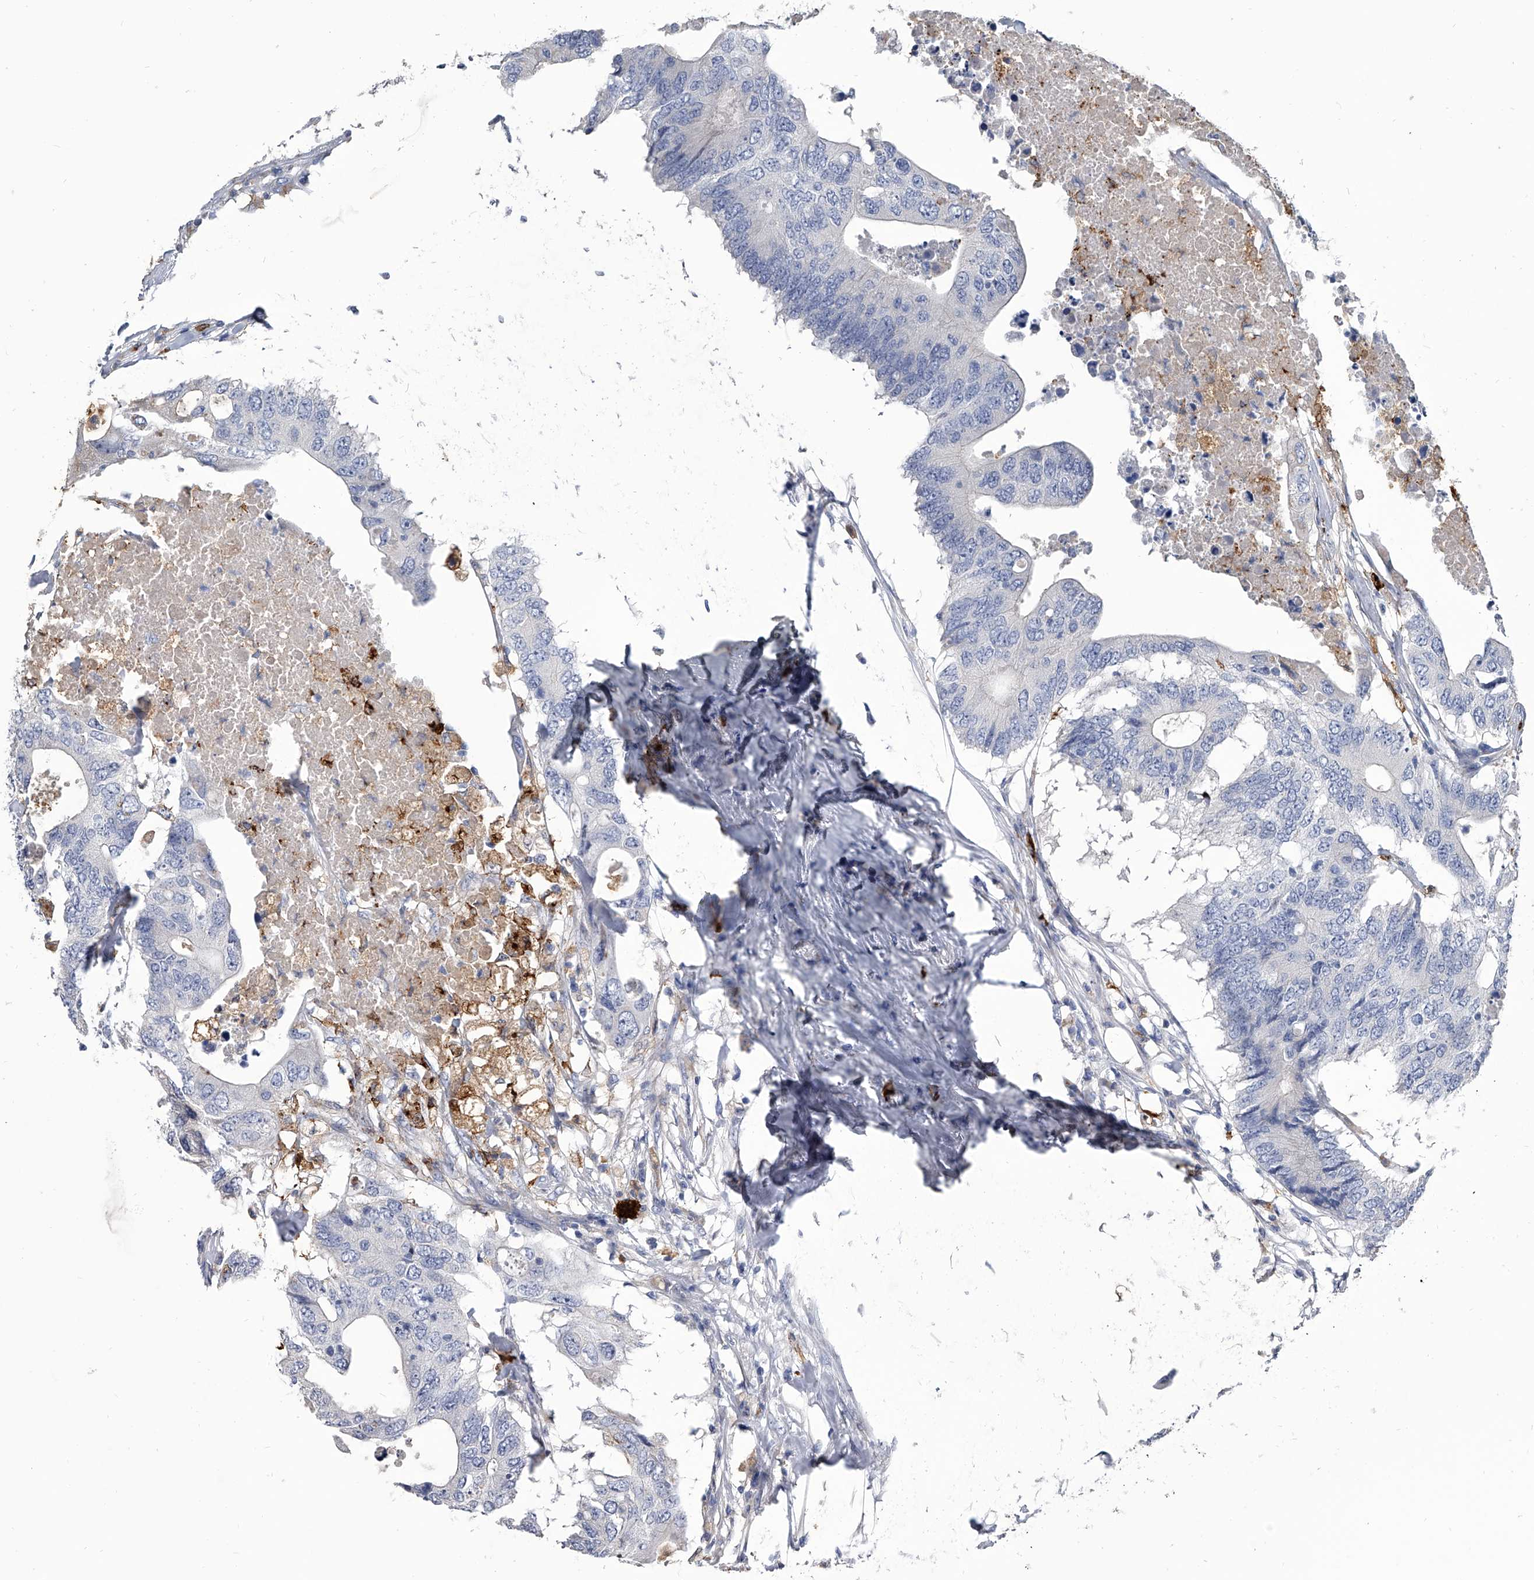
{"staining": {"intensity": "negative", "quantity": "none", "location": "none"}, "tissue": "colorectal cancer", "cell_type": "Tumor cells", "image_type": "cancer", "snomed": [{"axis": "morphology", "description": "Adenocarcinoma, NOS"}, {"axis": "topography", "description": "Colon"}], "caption": "A high-resolution histopathology image shows immunohistochemistry staining of colorectal cancer (adenocarcinoma), which displays no significant expression in tumor cells.", "gene": "SPP1", "patient": {"sex": "male", "age": 71}}